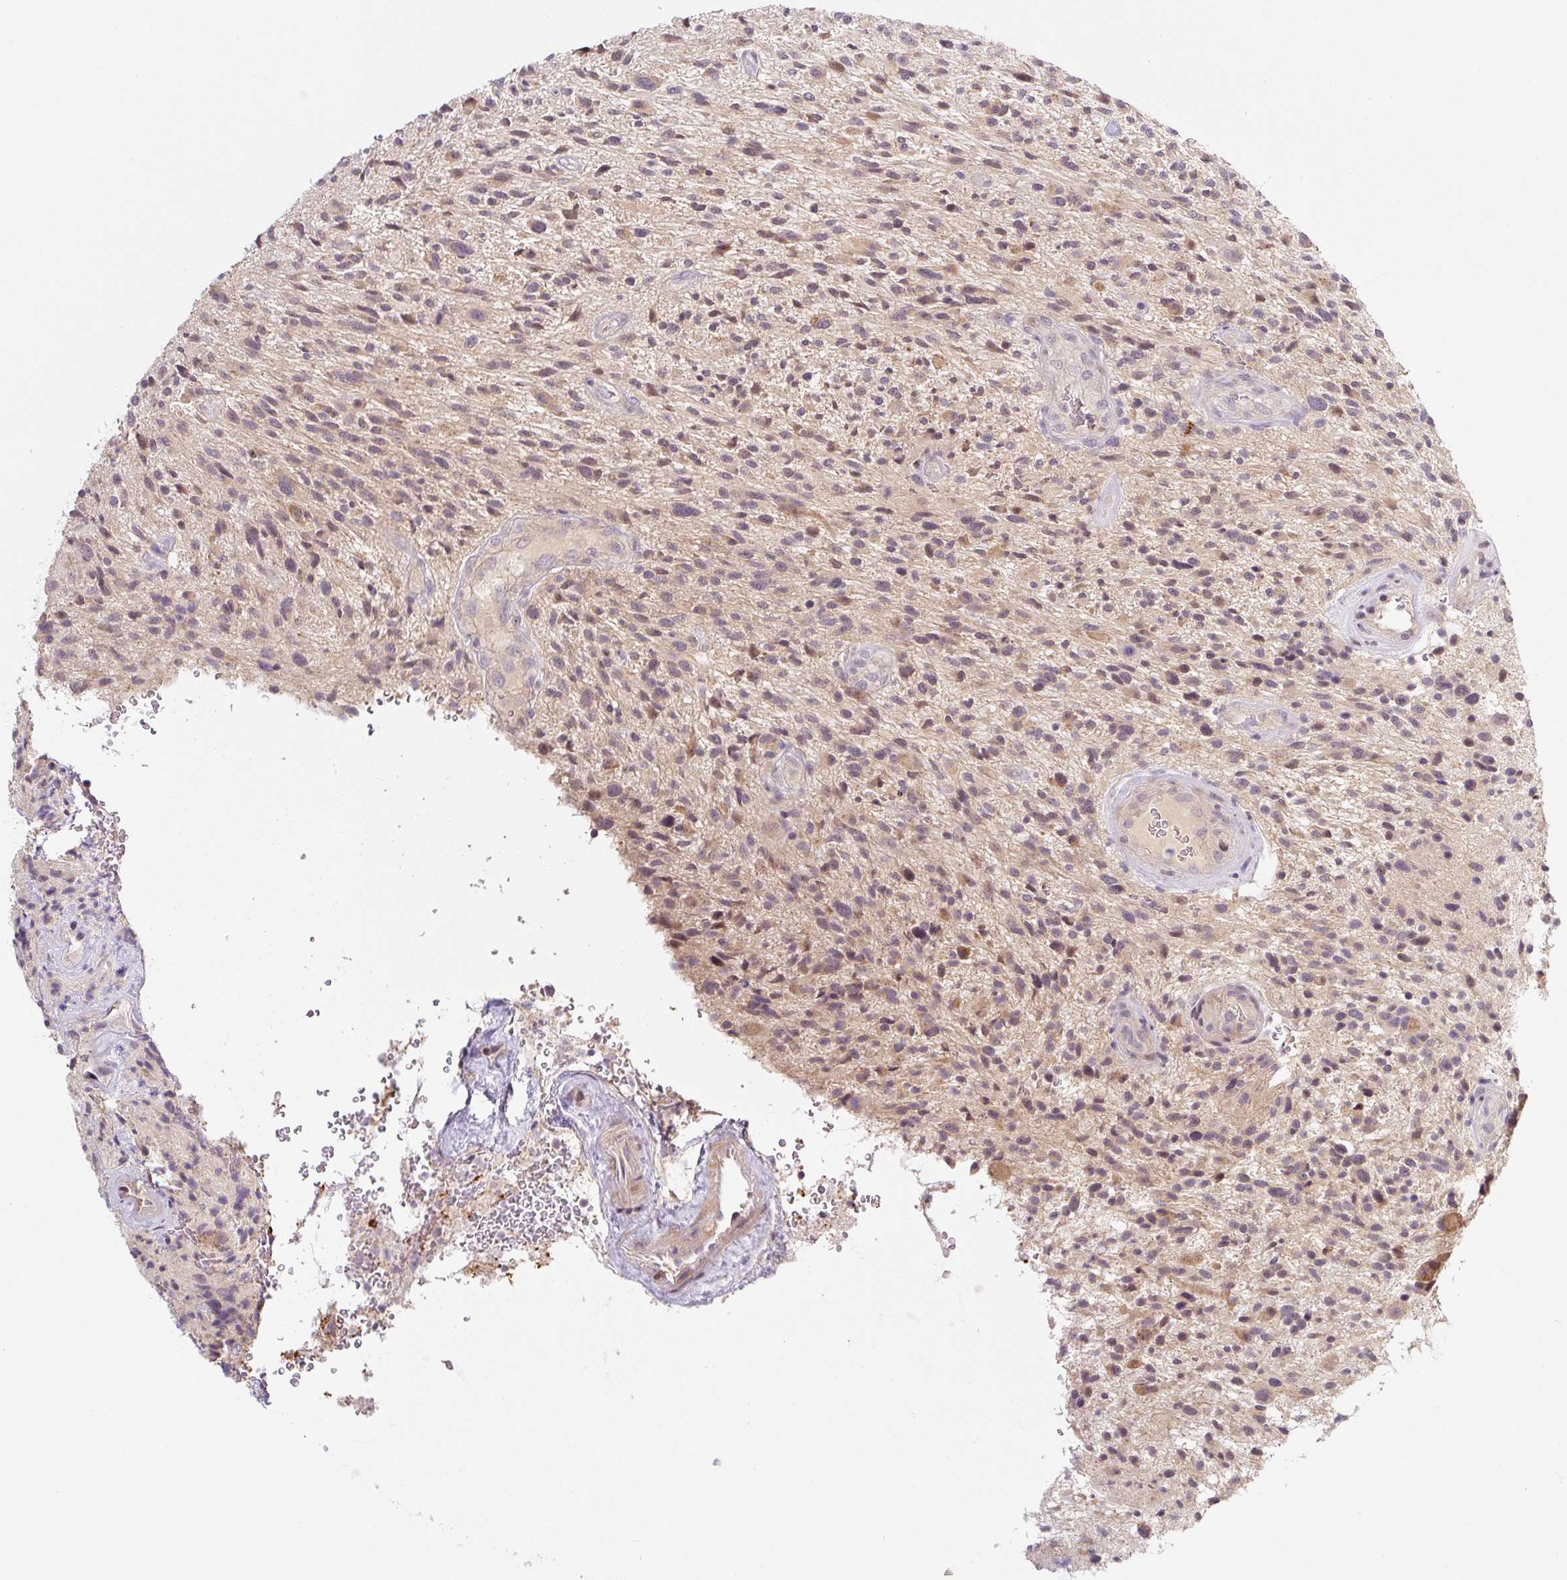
{"staining": {"intensity": "negative", "quantity": "none", "location": "none"}, "tissue": "glioma", "cell_type": "Tumor cells", "image_type": "cancer", "snomed": [{"axis": "morphology", "description": "Glioma, malignant, High grade"}, {"axis": "topography", "description": "Brain"}], "caption": "IHC image of glioma stained for a protein (brown), which demonstrates no staining in tumor cells.", "gene": "PRKAA2", "patient": {"sex": "male", "age": 47}}